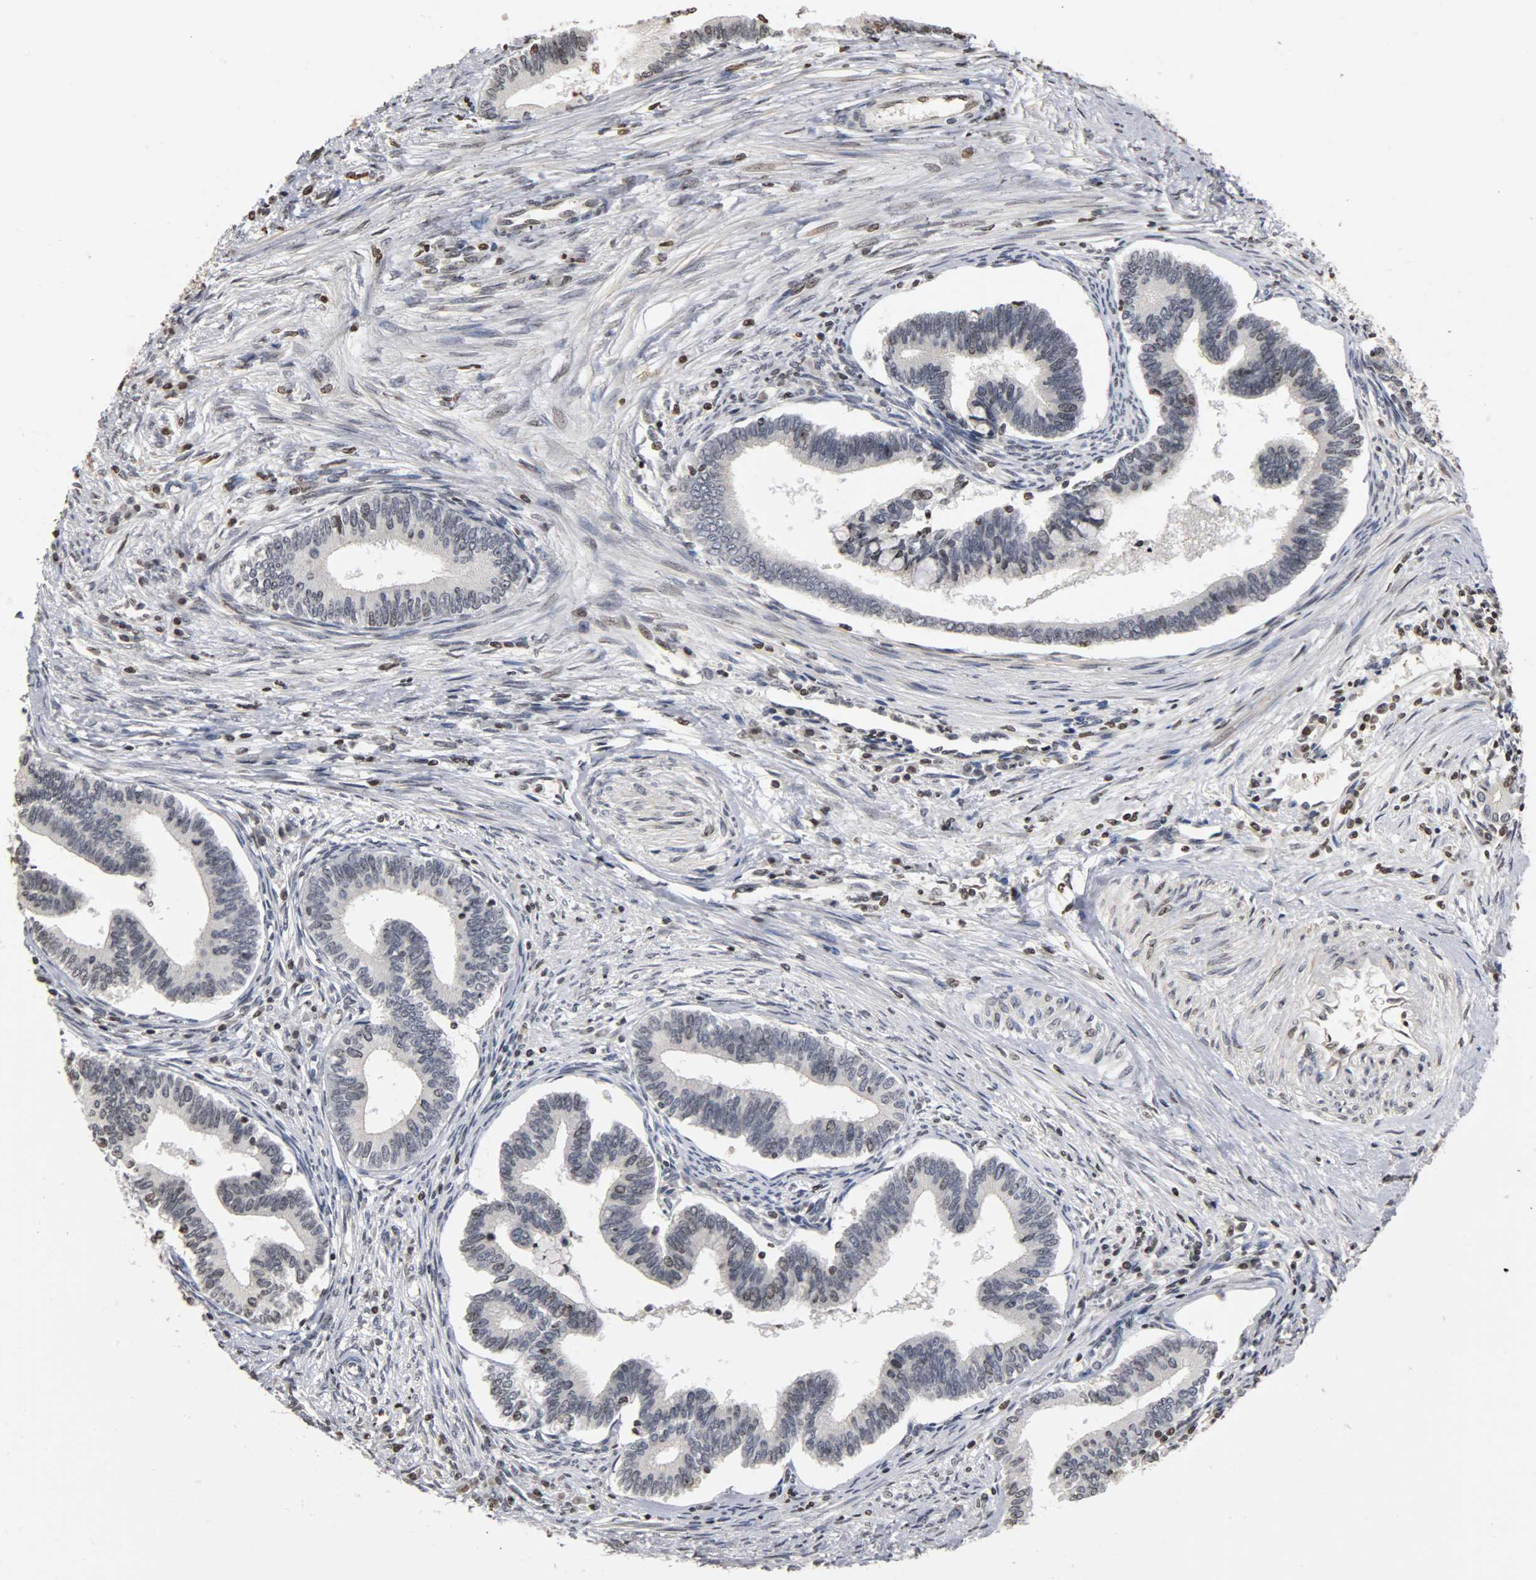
{"staining": {"intensity": "weak", "quantity": "<25%", "location": "nuclear"}, "tissue": "cervical cancer", "cell_type": "Tumor cells", "image_type": "cancer", "snomed": [{"axis": "morphology", "description": "Adenocarcinoma, NOS"}, {"axis": "topography", "description": "Cervix"}], "caption": "Immunohistochemistry of adenocarcinoma (cervical) shows no positivity in tumor cells.", "gene": "ERCC2", "patient": {"sex": "female", "age": 36}}